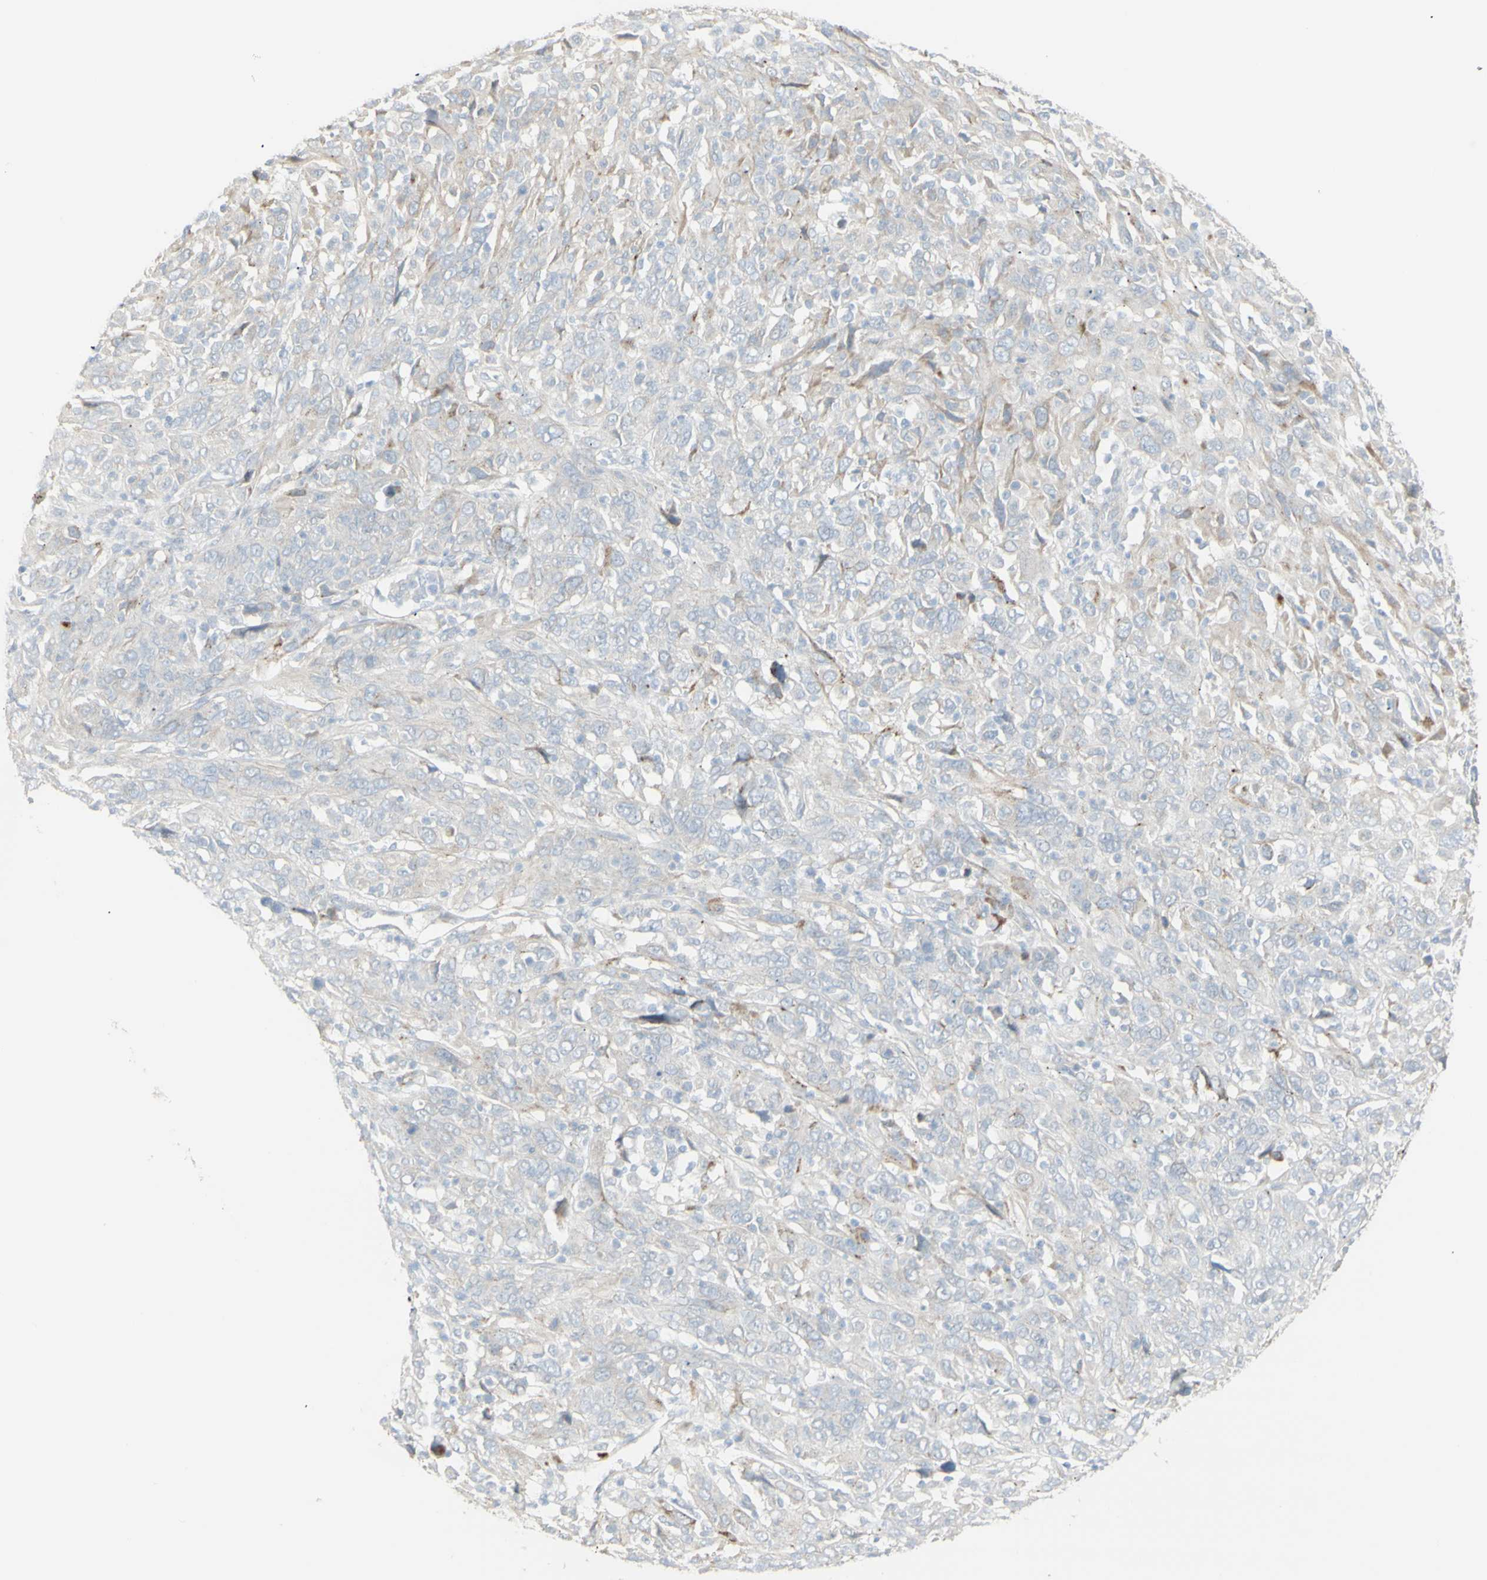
{"staining": {"intensity": "negative", "quantity": "none", "location": "none"}, "tissue": "cervical cancer", "cell_type": "Tumor cells", "image_type": "cancer", "snomed": [{"axis": "morphology", "description": "Squamous cell carcinoma, NOS"}, {"axis": "topography", "description": "Cervix"}], "caption": "A high-resolution histopathology image shows immunohistochemistry staining of cervical cancer (squamous cell carcinoma), which displays no significant expression in tumor cells.", "gene": "NDST4", "patient": {"sex": "female", "age": 46}}